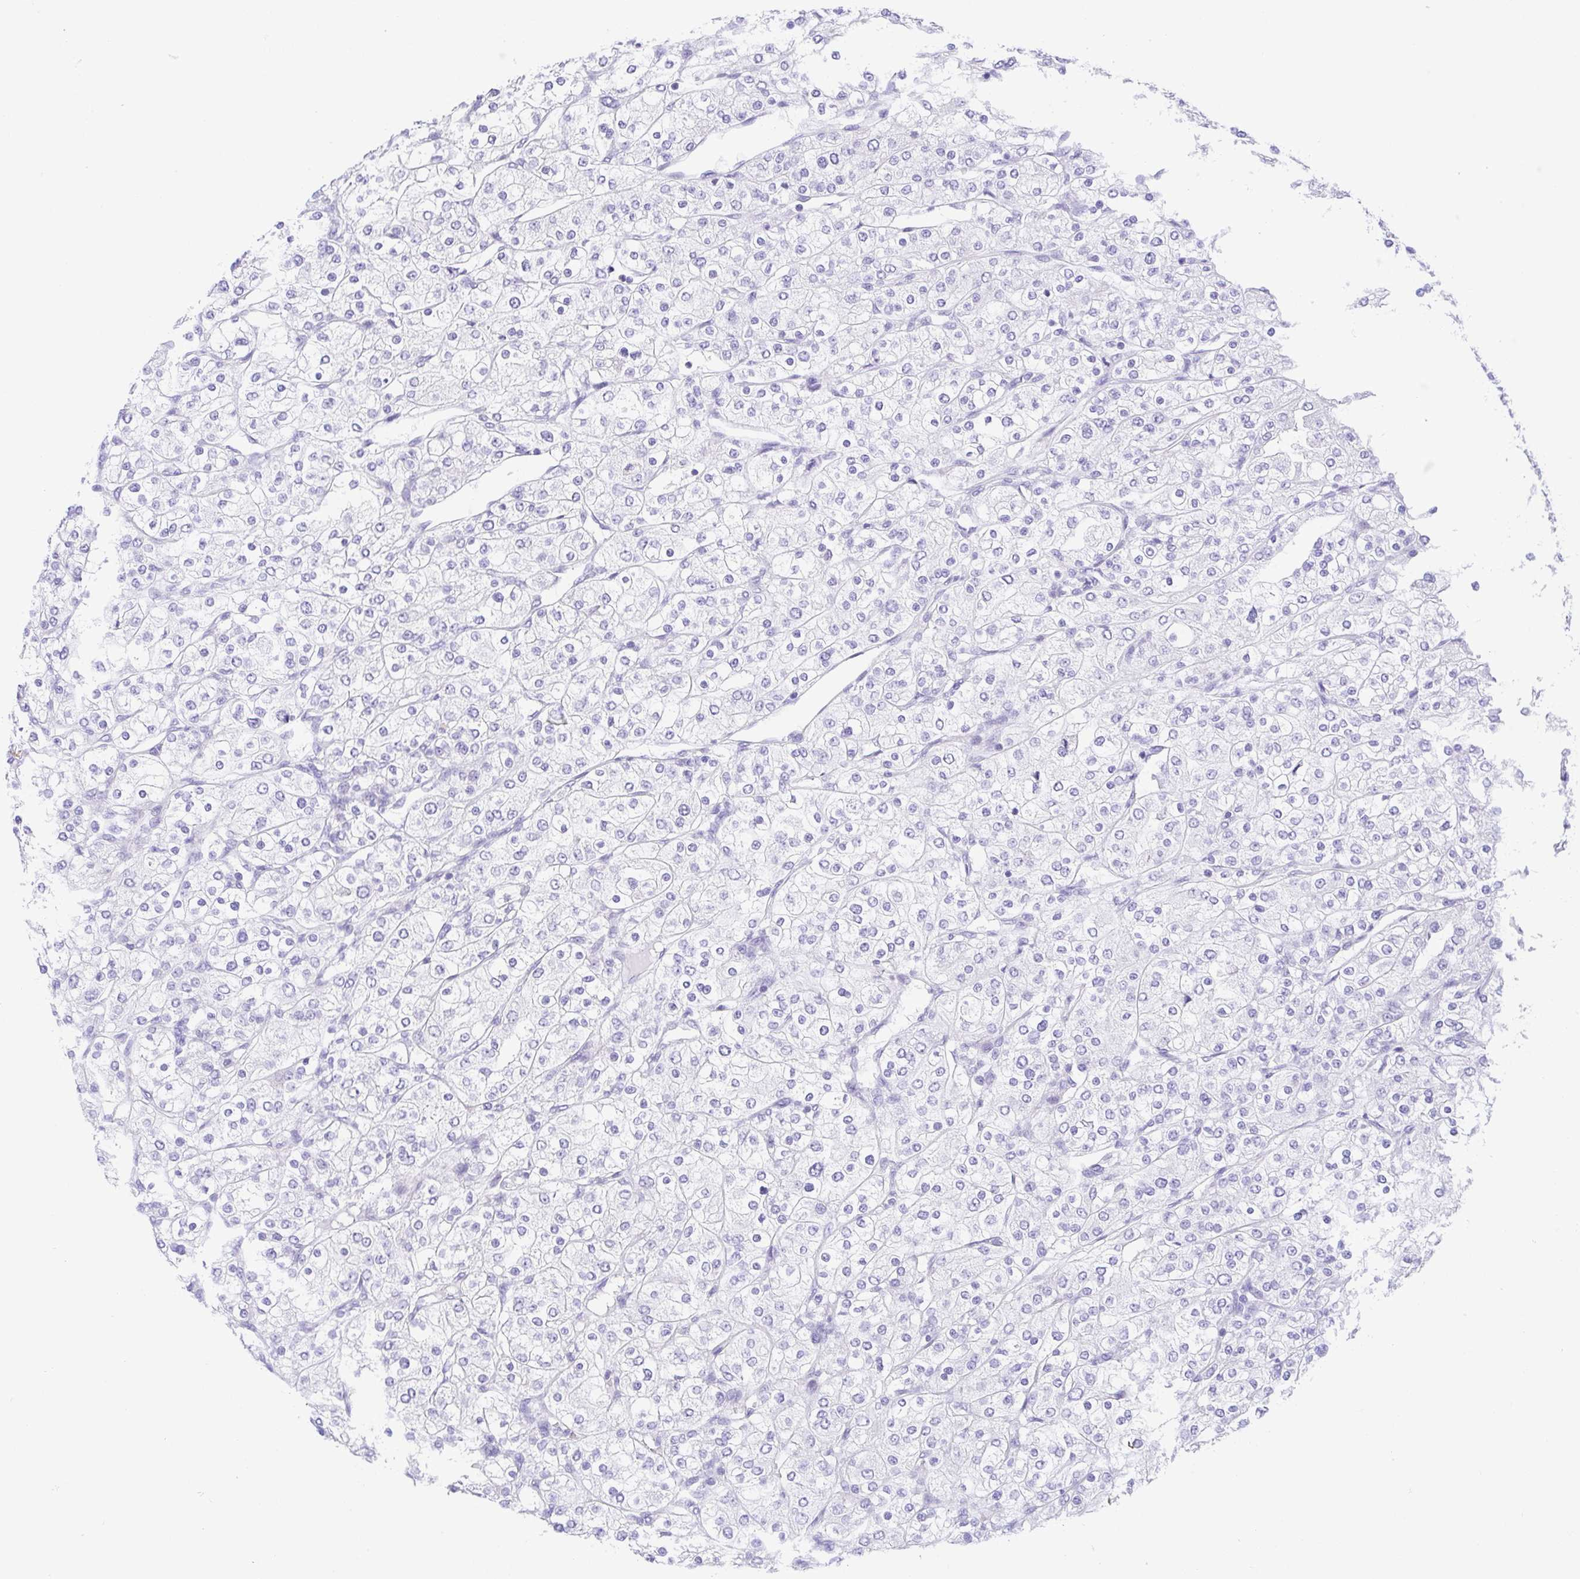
{"staining": {"intensity": "negative", "quantity": "none", "location": "none"}, "tissue": "renal cancer", "cell_type": "Tumor cells", "image_type": "cancer", "snomed": [{"axis": "morphology", "description": "Adenocarcinoma, NOS"}, {"axis": "topography", "description": "Kidney"}], "caption": "This micrograph is of adenocarcinoma (renal) stained with IHC to label a protein in brown with the nuclei are counter-stained blue. There is no positivity in tumor cells. Brightfield microscopy of IHC stained with DAB (brown) and hematoxylin (blue), captured at high magnification.", "gene": "LUZP4", "patient": {"sex": "male", "age": 80}}